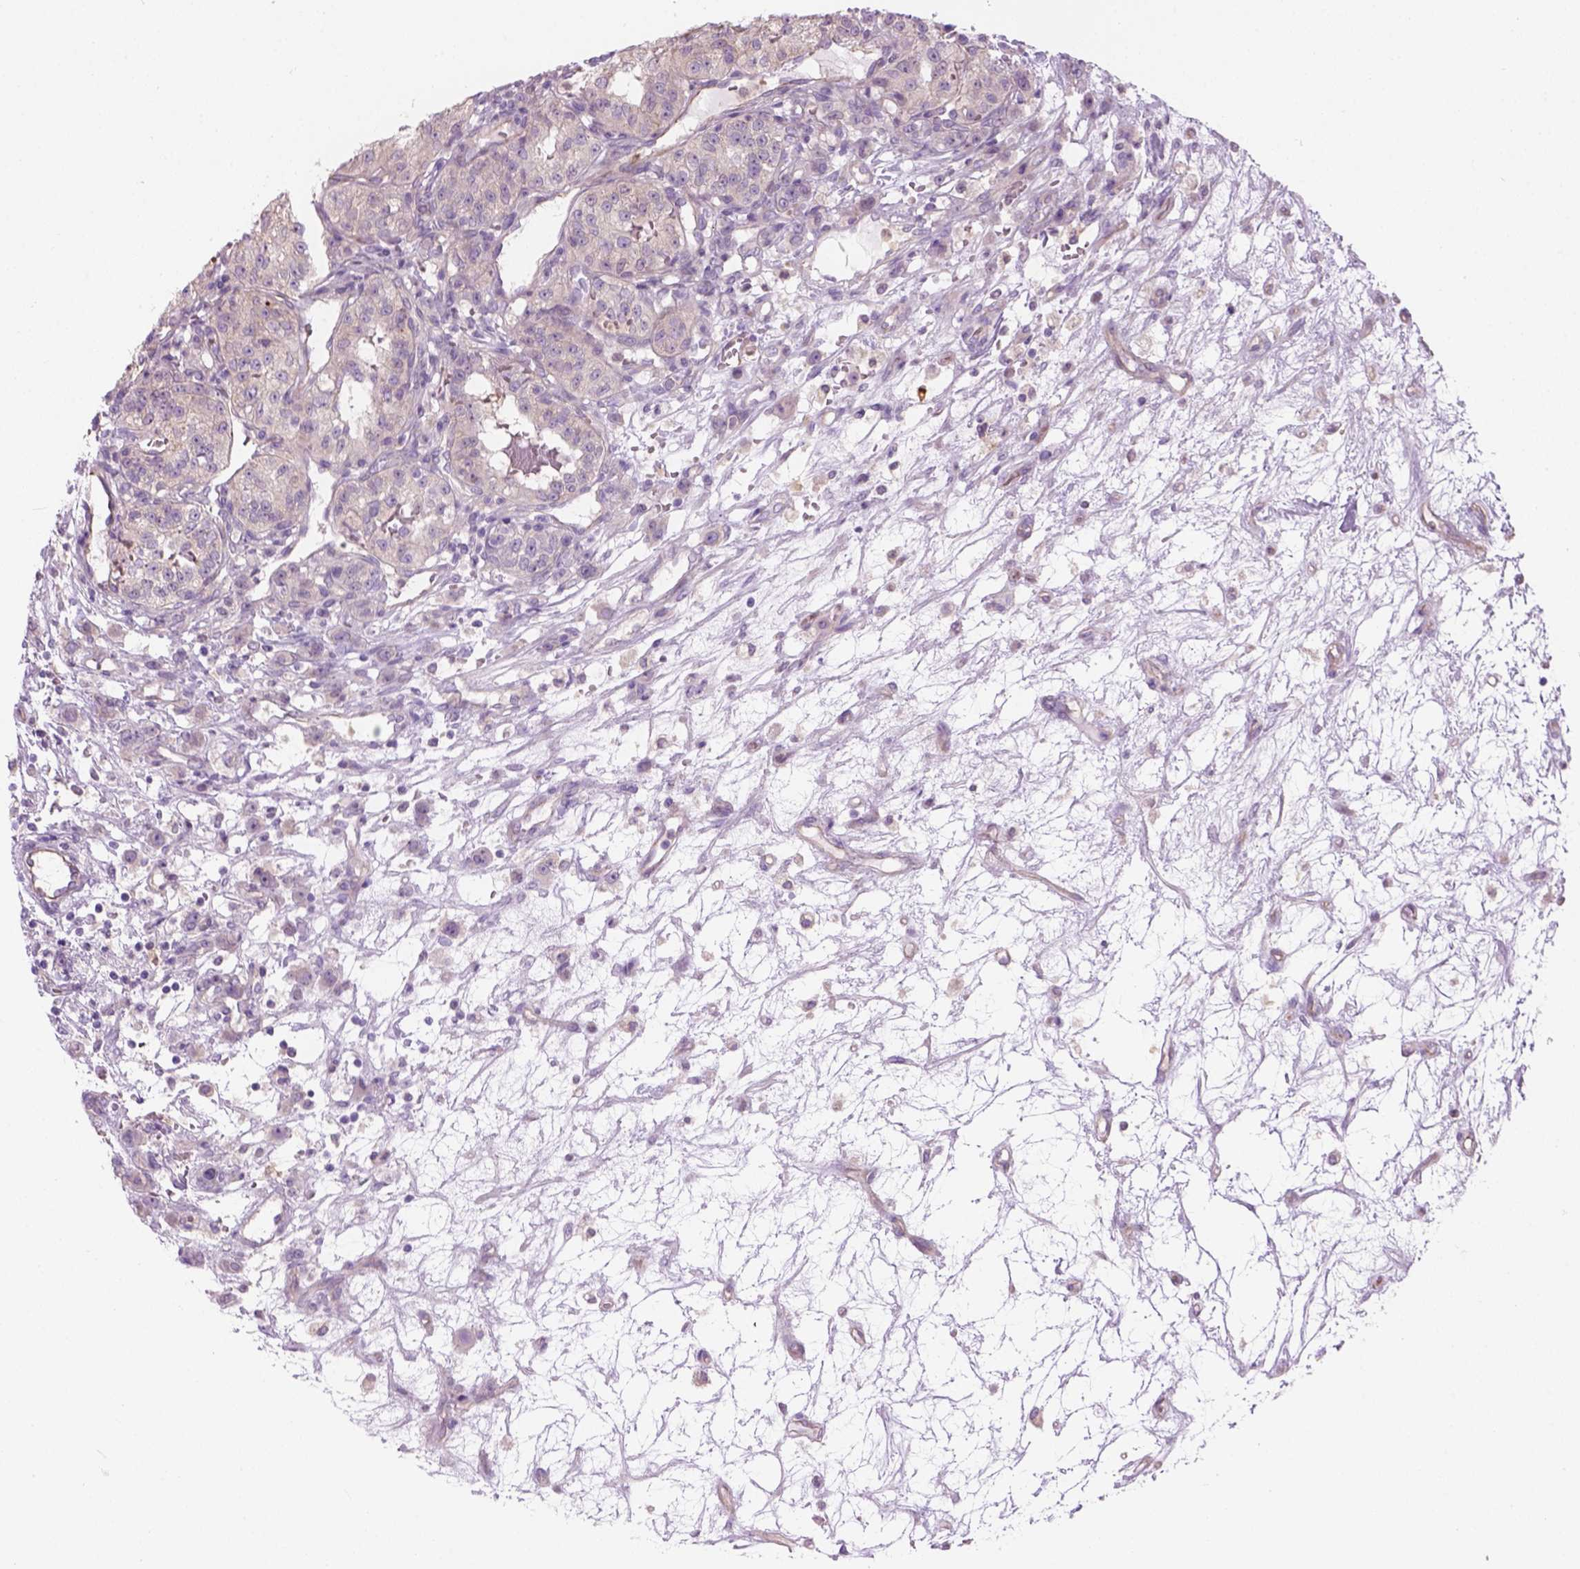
{"staining": {"intensity": "negative", "quantity": "none", "location": "none"}, "tissue": "renal cancer", "cell_type": "Tumor cells", "image_type": "cancer", "snomed": [{"axis": "morphology", "description": "Adenocarcinoma, NOS"}, {"axis": "topography", "description": "Kidney"}], "caption": "Tumor cells are negative for protein expression in human adenocarcinoma (renal).", "gene": "CD84", "patient": {"sex": "female", "age": 63}}